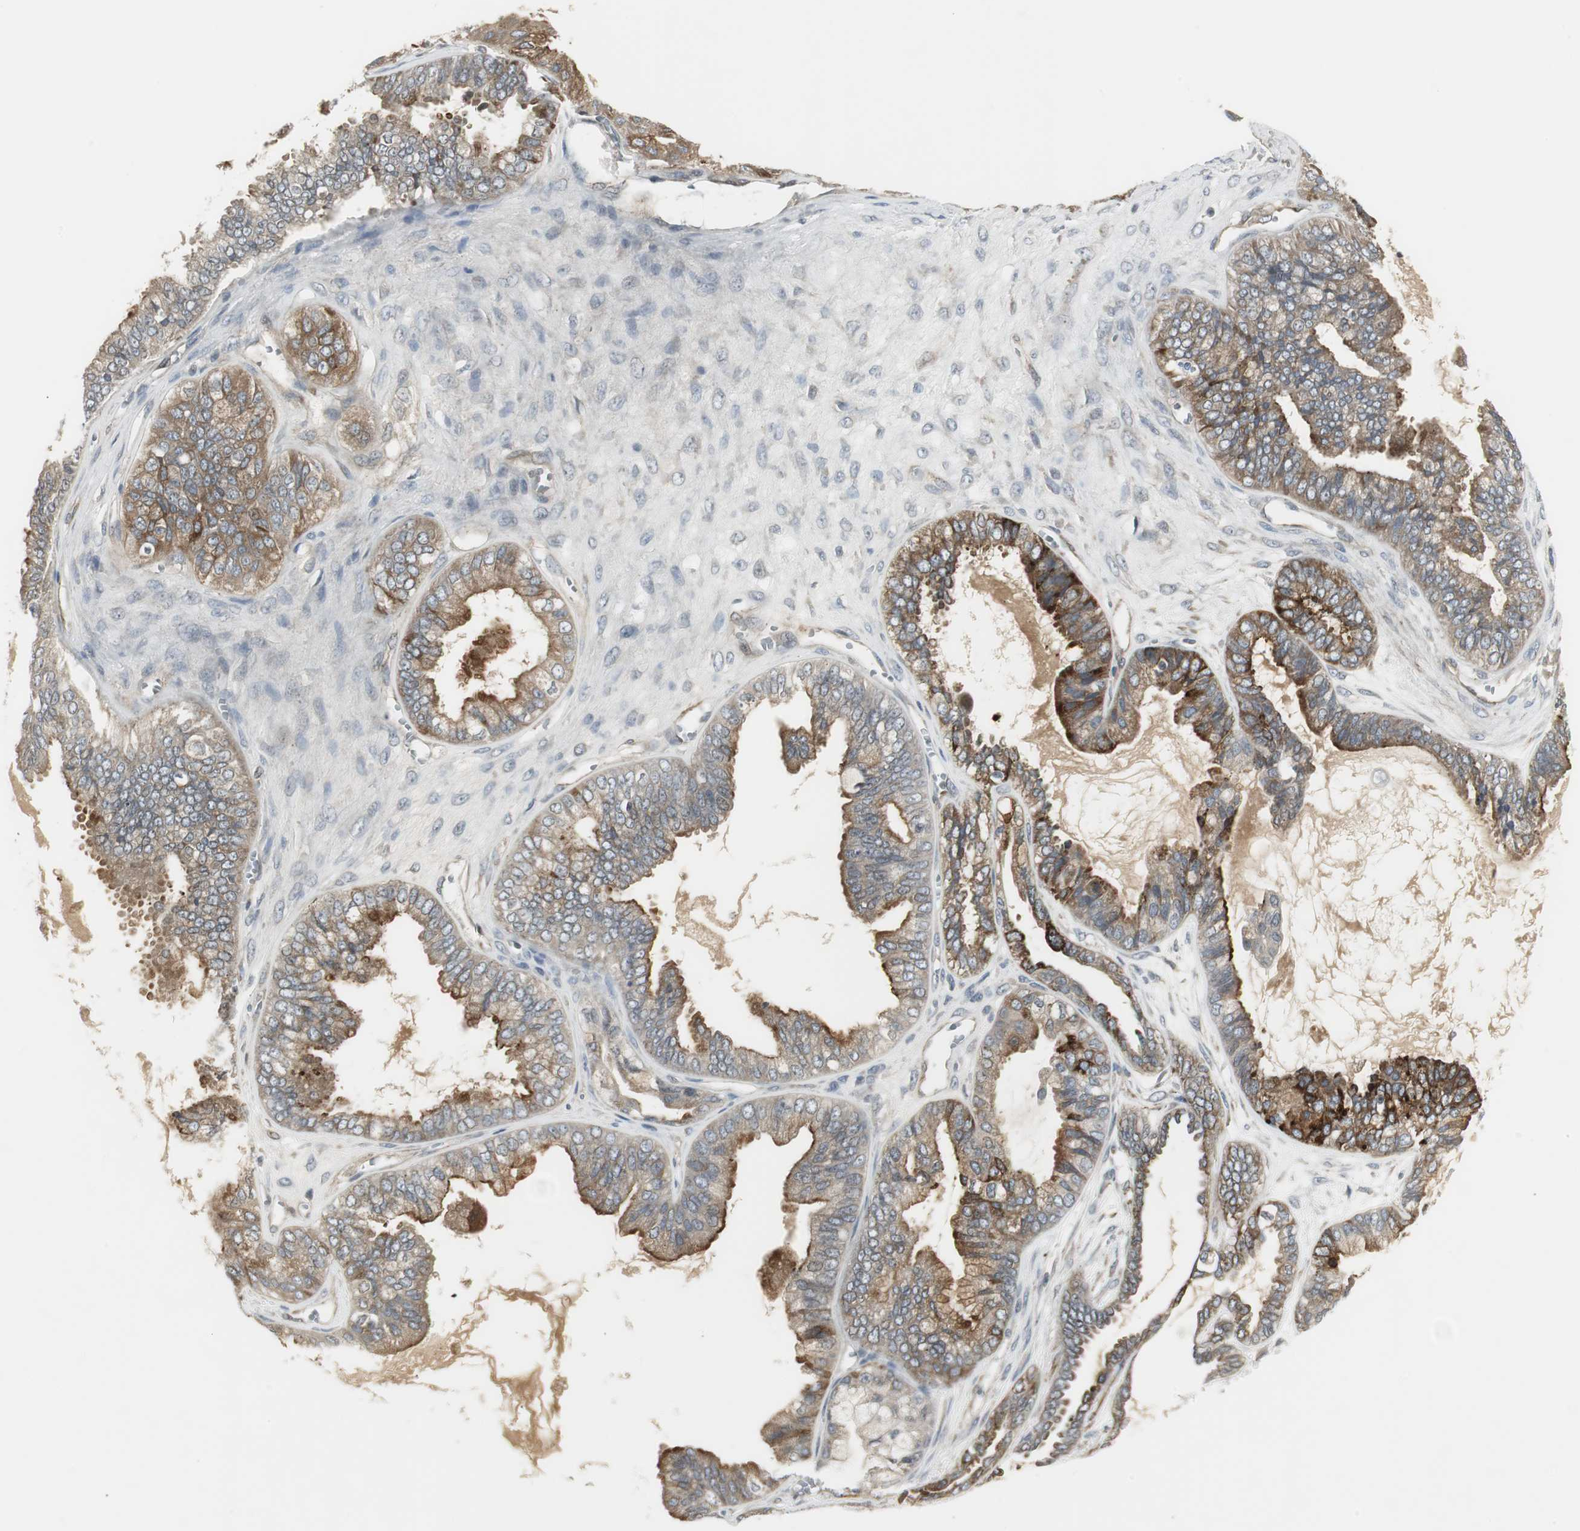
{"staining": {"intensity": "strong", "quantity": "25%-75%", "location": "cytoplasmic/membranous"}, "tissue": "ovarian cancer", "cell_type": "Tumor cells", "image_type": "cancer", "snomed": [{"axis": "morphology", "description": "Carcinoma, NOS"}, {"axis": "morphology", "description": "Carcinoma, endometroid"}, {"axis": "topography", "description": "Ovary"}], "caption": "DAB (3,3'-diaminobenzidine) immunohistochemical staining of ovarian carcinoma displays strong cytoplasmic/membranous protein staining in approximately 25%-75% of tumor cells.", "gene": "SCYL3", "patient": {"sex": "female", "age": 50}}